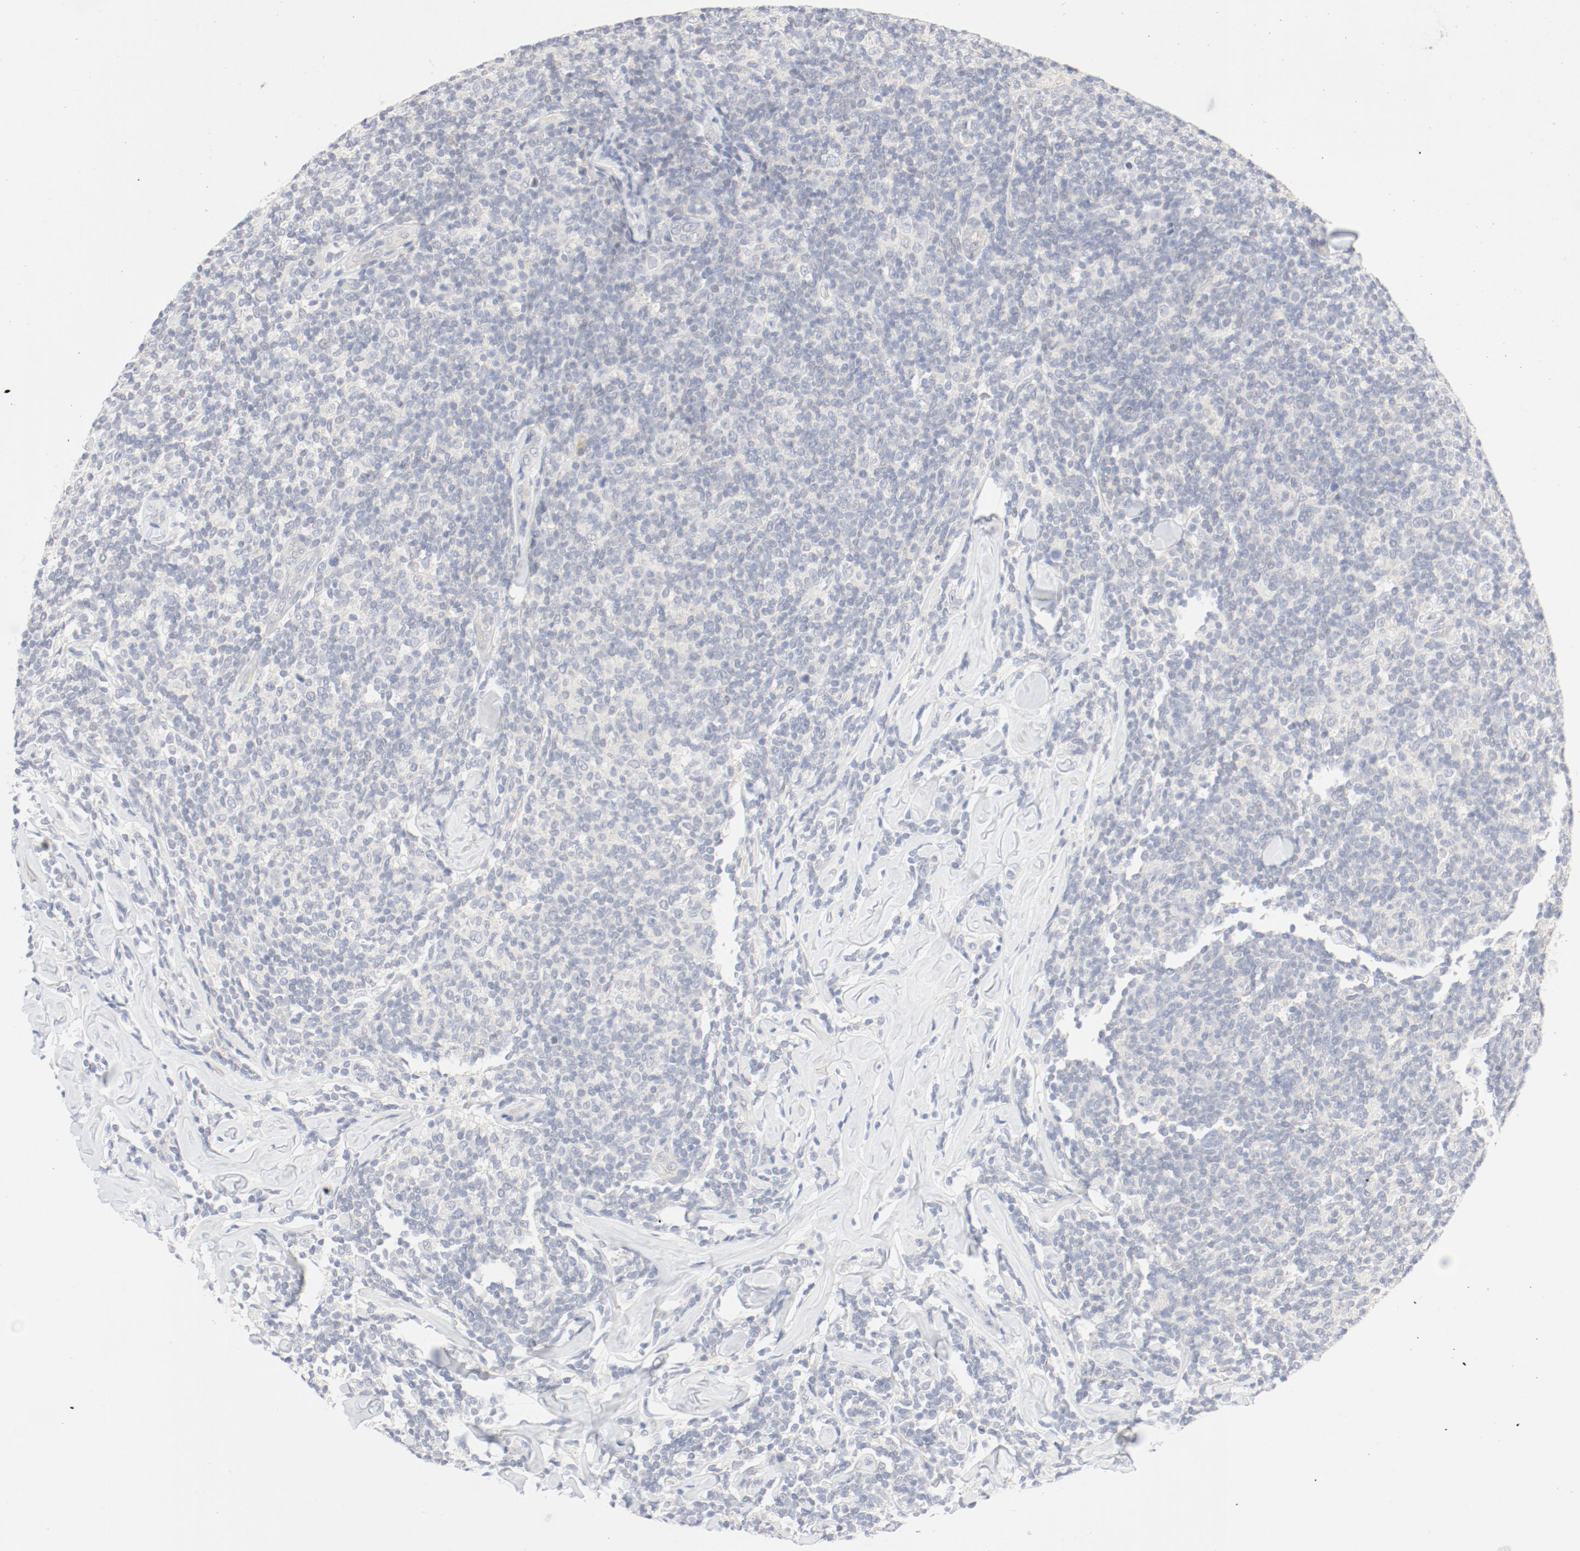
{"staining": {"intensity": "negative", "quantity": "none", "location": "none"}, "tissue": "lymphoma", "cell_type": "Tumor cells", "image_type": "cancer", "snomed": [{"axis": "morphology", "description": "Malignant lymphoma, non-Hodgkin's type, Low grade"}, {"axis": "topography", "description": "Lymph node"}], "caption": "Immunohistochemistry histopathology image of neoplastic tissue: lymphoma stained with DAB demonstrates no significant protein expression in tumor cells.", "gene": "PGM1", "patient": {"sex": "female", "age": 56}}